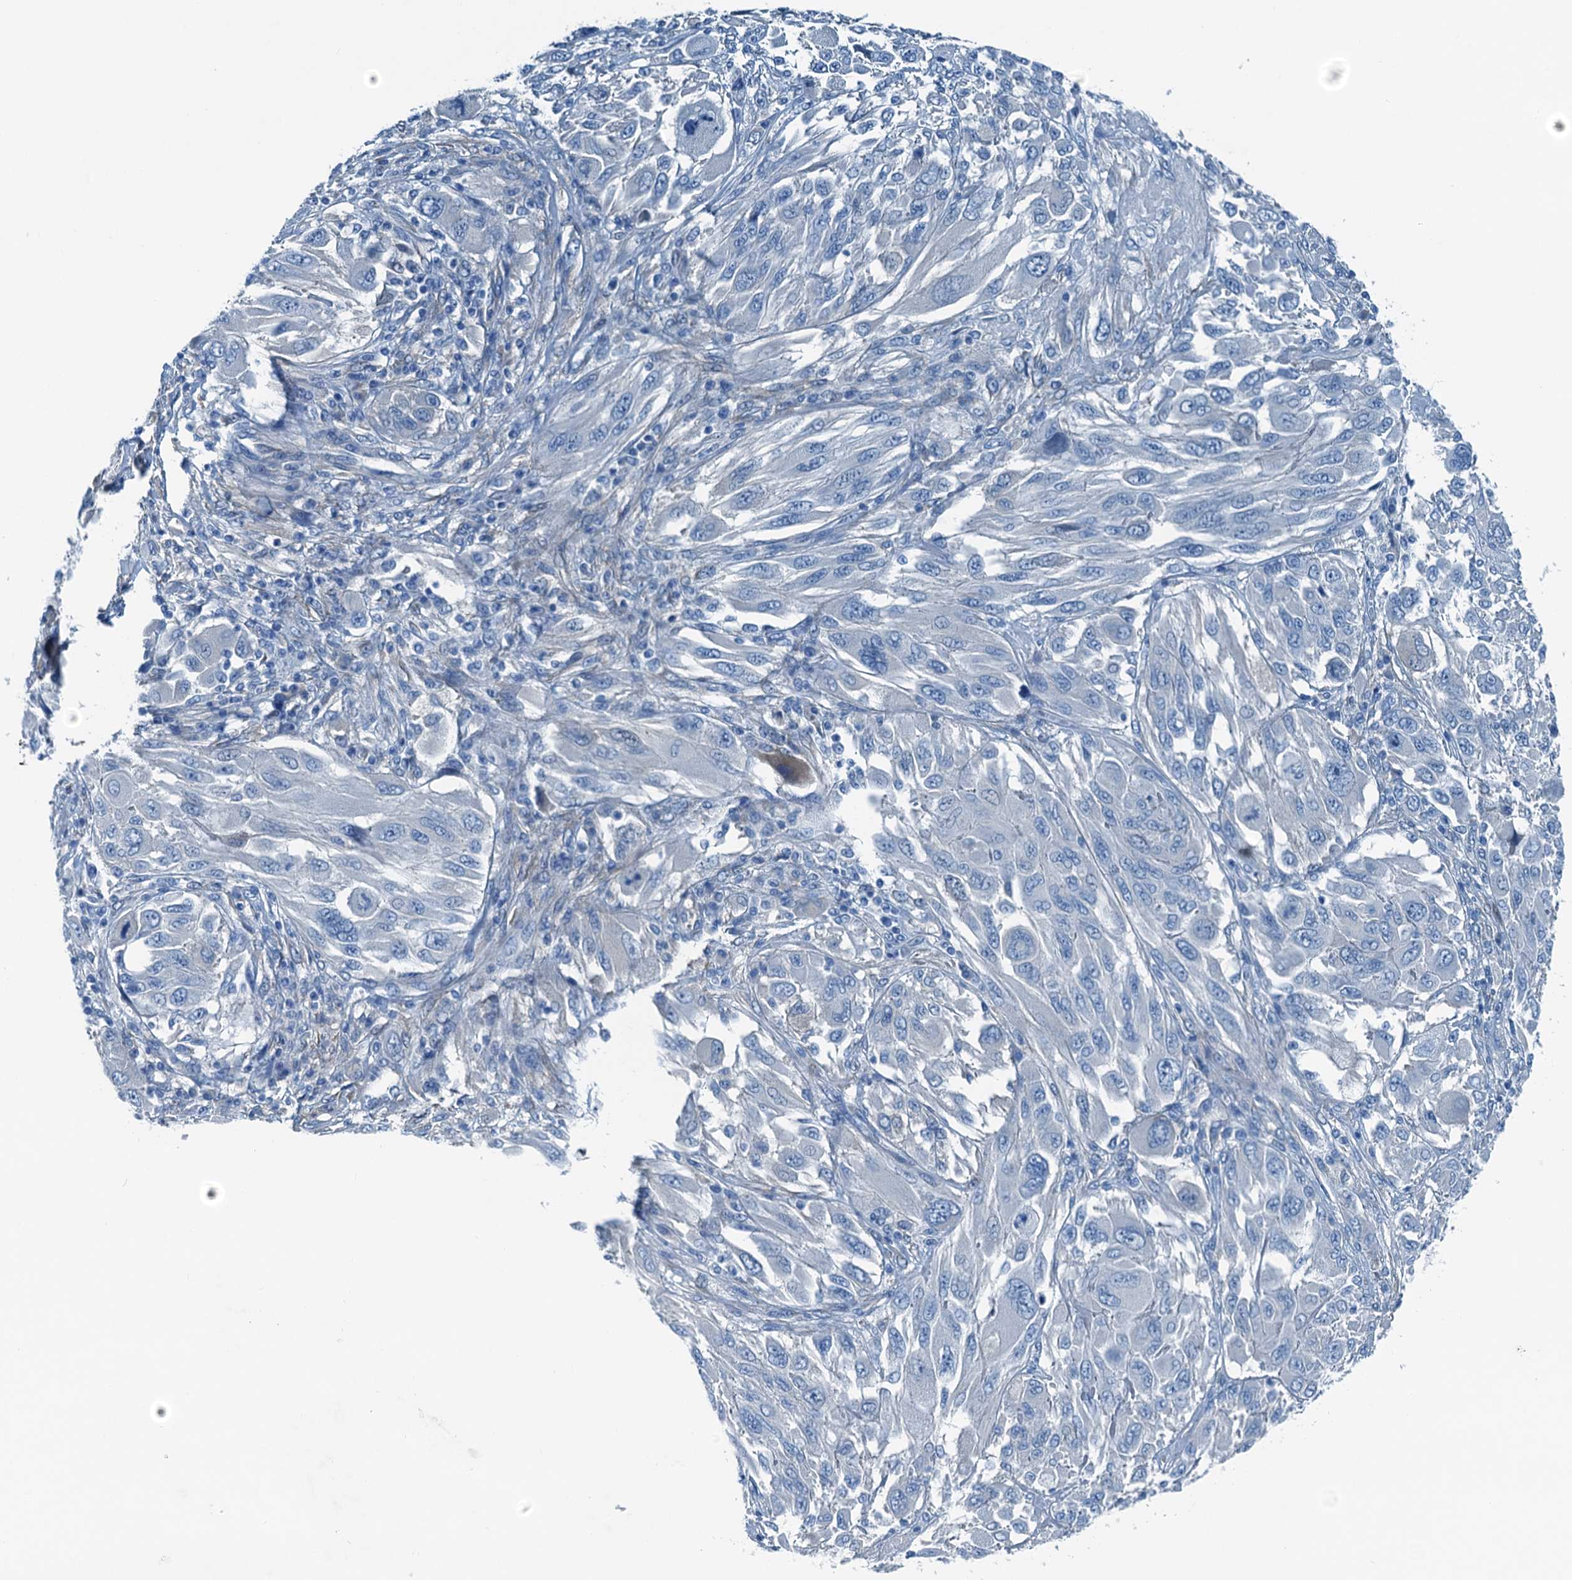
{"staining": {"intensity": "negative", "quantity": "none", "location": "none"}, "tissue": "melanoma", "cell_type": "Tumor cells", "image_type": "cancer", "snomed": [{"axis": "morphology", "description": "Malignant melanoma, NOS"}, {"axis": "topography", "description": "Skin"}], "caption": "This is an IHC micrograph of melanoma. There is no positivity in tumor cells.", "gene": "RAB3IL1", "patient": {"sex": "female", "age": 91}}